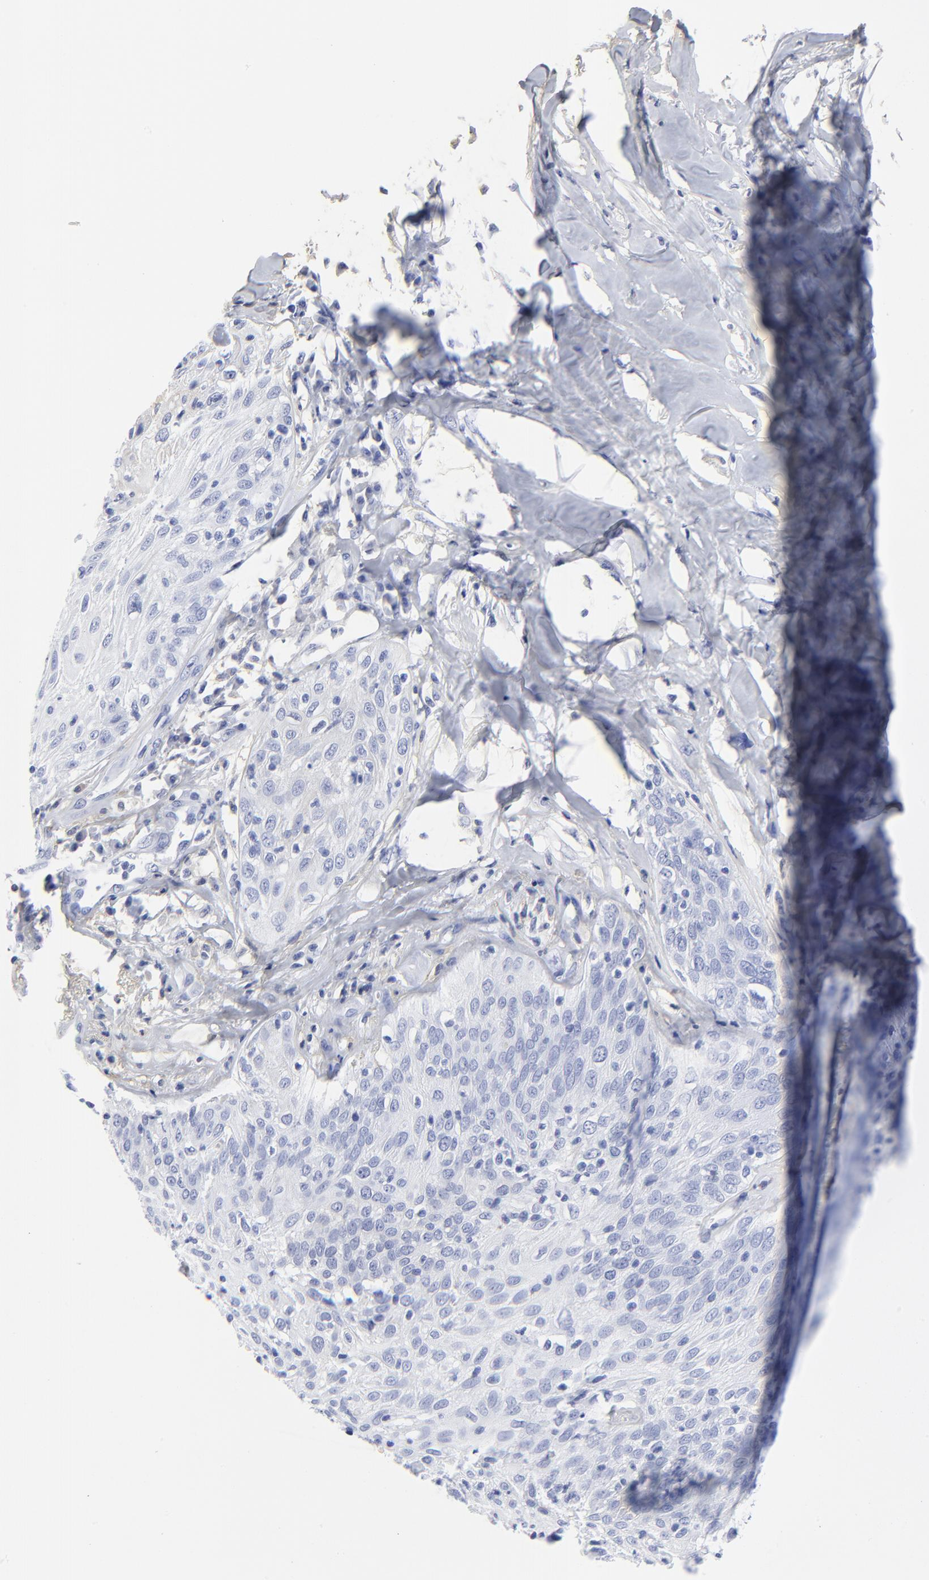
{"staining": {"intensity": "negative", "quantity": "none", "location": "none"}, "tissue": "skin cancer", "cell_type": "Tumor cells", "image_type": "cancer", "snomed": [{"axis": "morphology", "description": "Squamous cell carcinoma, NOS"}, {"axis": "topography", "description": "Skin"}], "caption": "Immunohistochemical staining of skin cancer demonstrates no significant expression in tumor cells.", "gene": "DCN", "patient": {"sex": "male", "age": 65}}